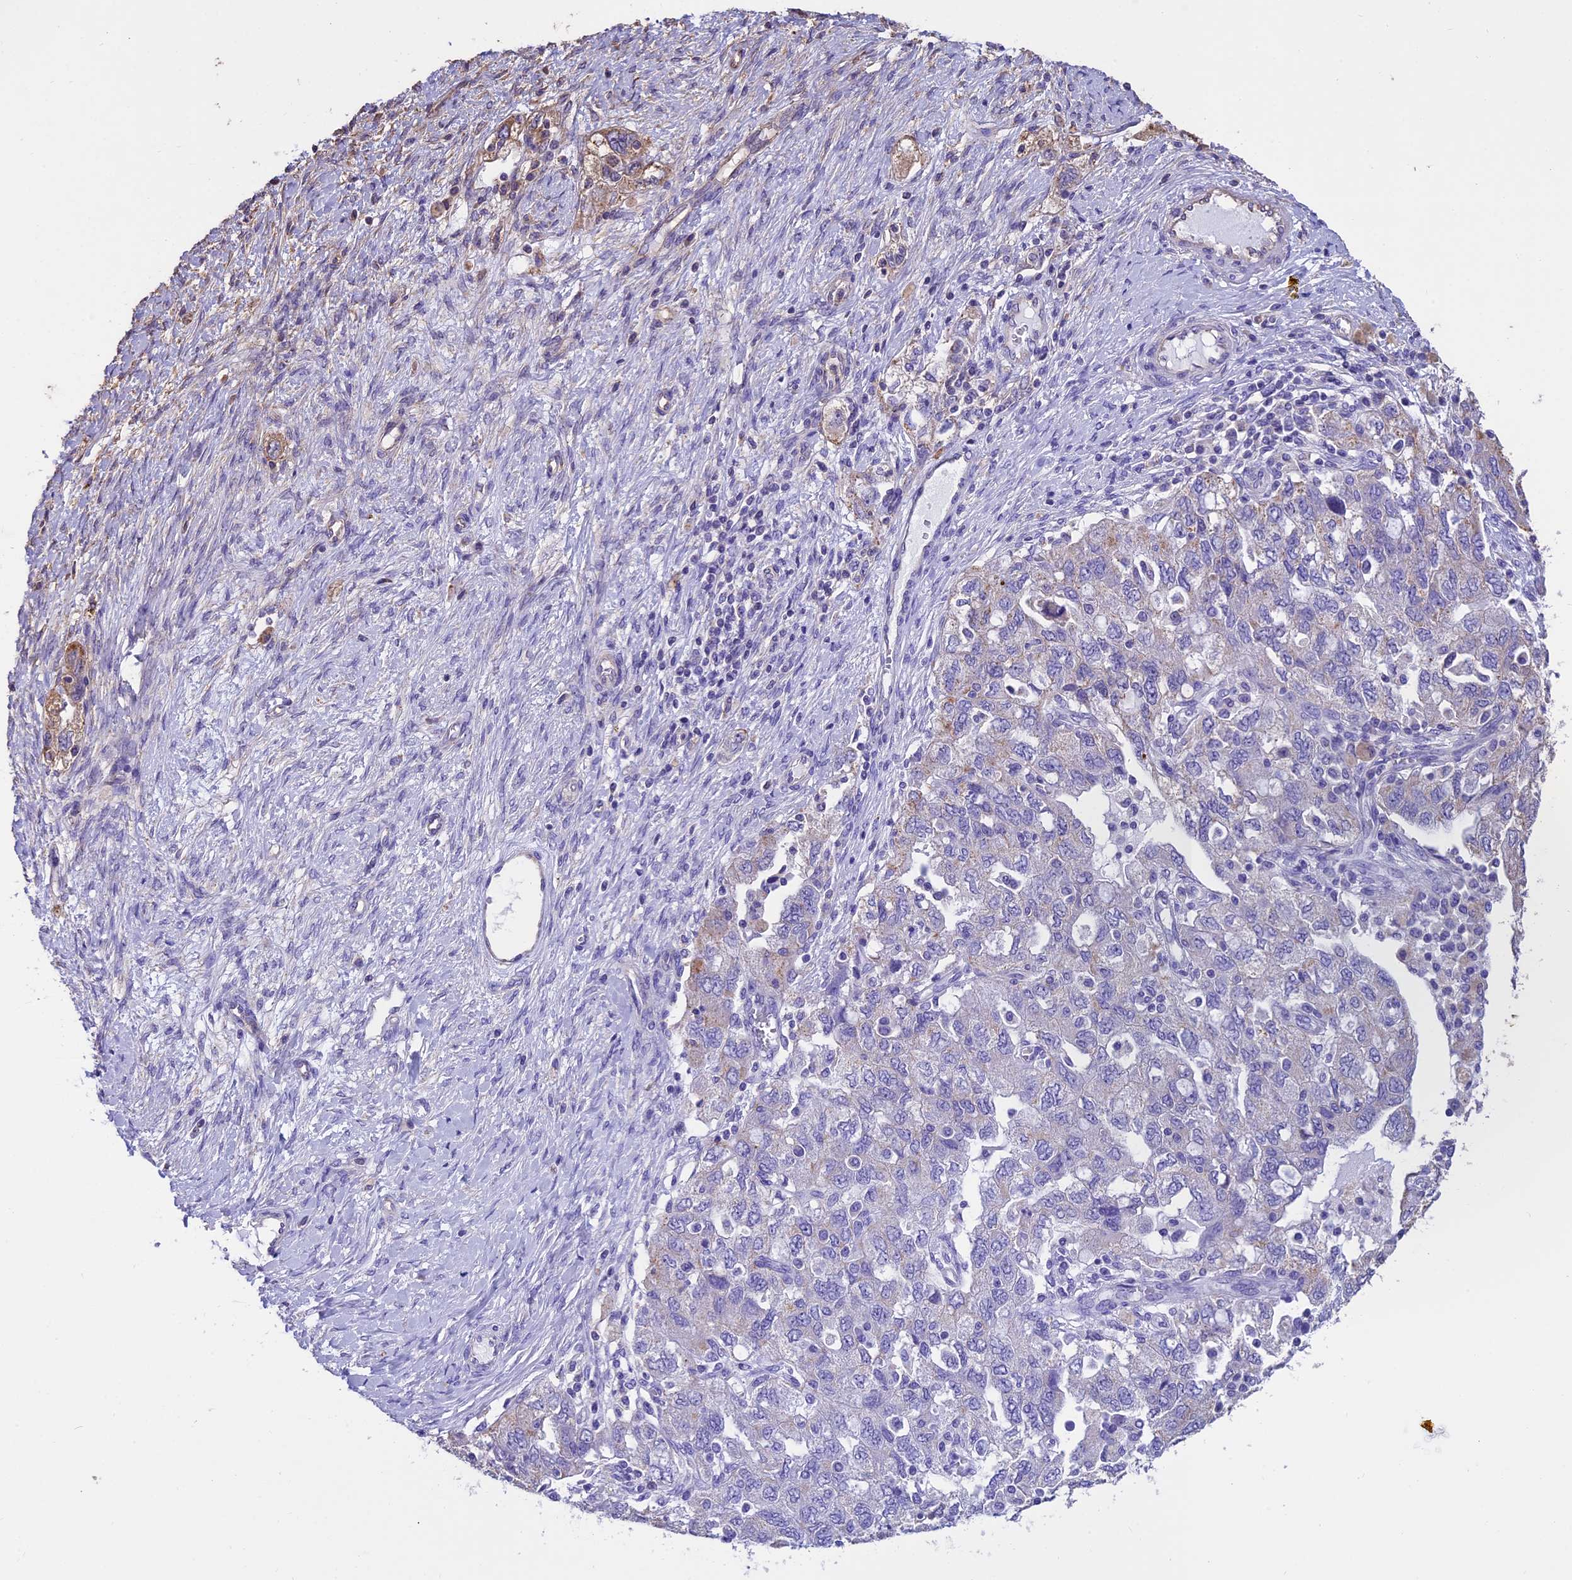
{"staining": {"intensity": "negative", "quantity": "none", "location": "none"}, "tissue": "ovarian cancer", "cell_type": "Tumor cells", "image_type": "cancer", "snomed": [{"axis": "morphology", "description": "Carcinoma, NOS"}, {"axis": "morphology", "description": "Cystadenocarcinoma, serous, NOS"}, {"axis": "topography", "description": "Ovary"}], "caption": "Ovarian cancer was stained to show a protein in brown. There is no significant expression in tumor cells.", "gene": "CHMP2A", "patient": {"sex": "female", "age": 69}}